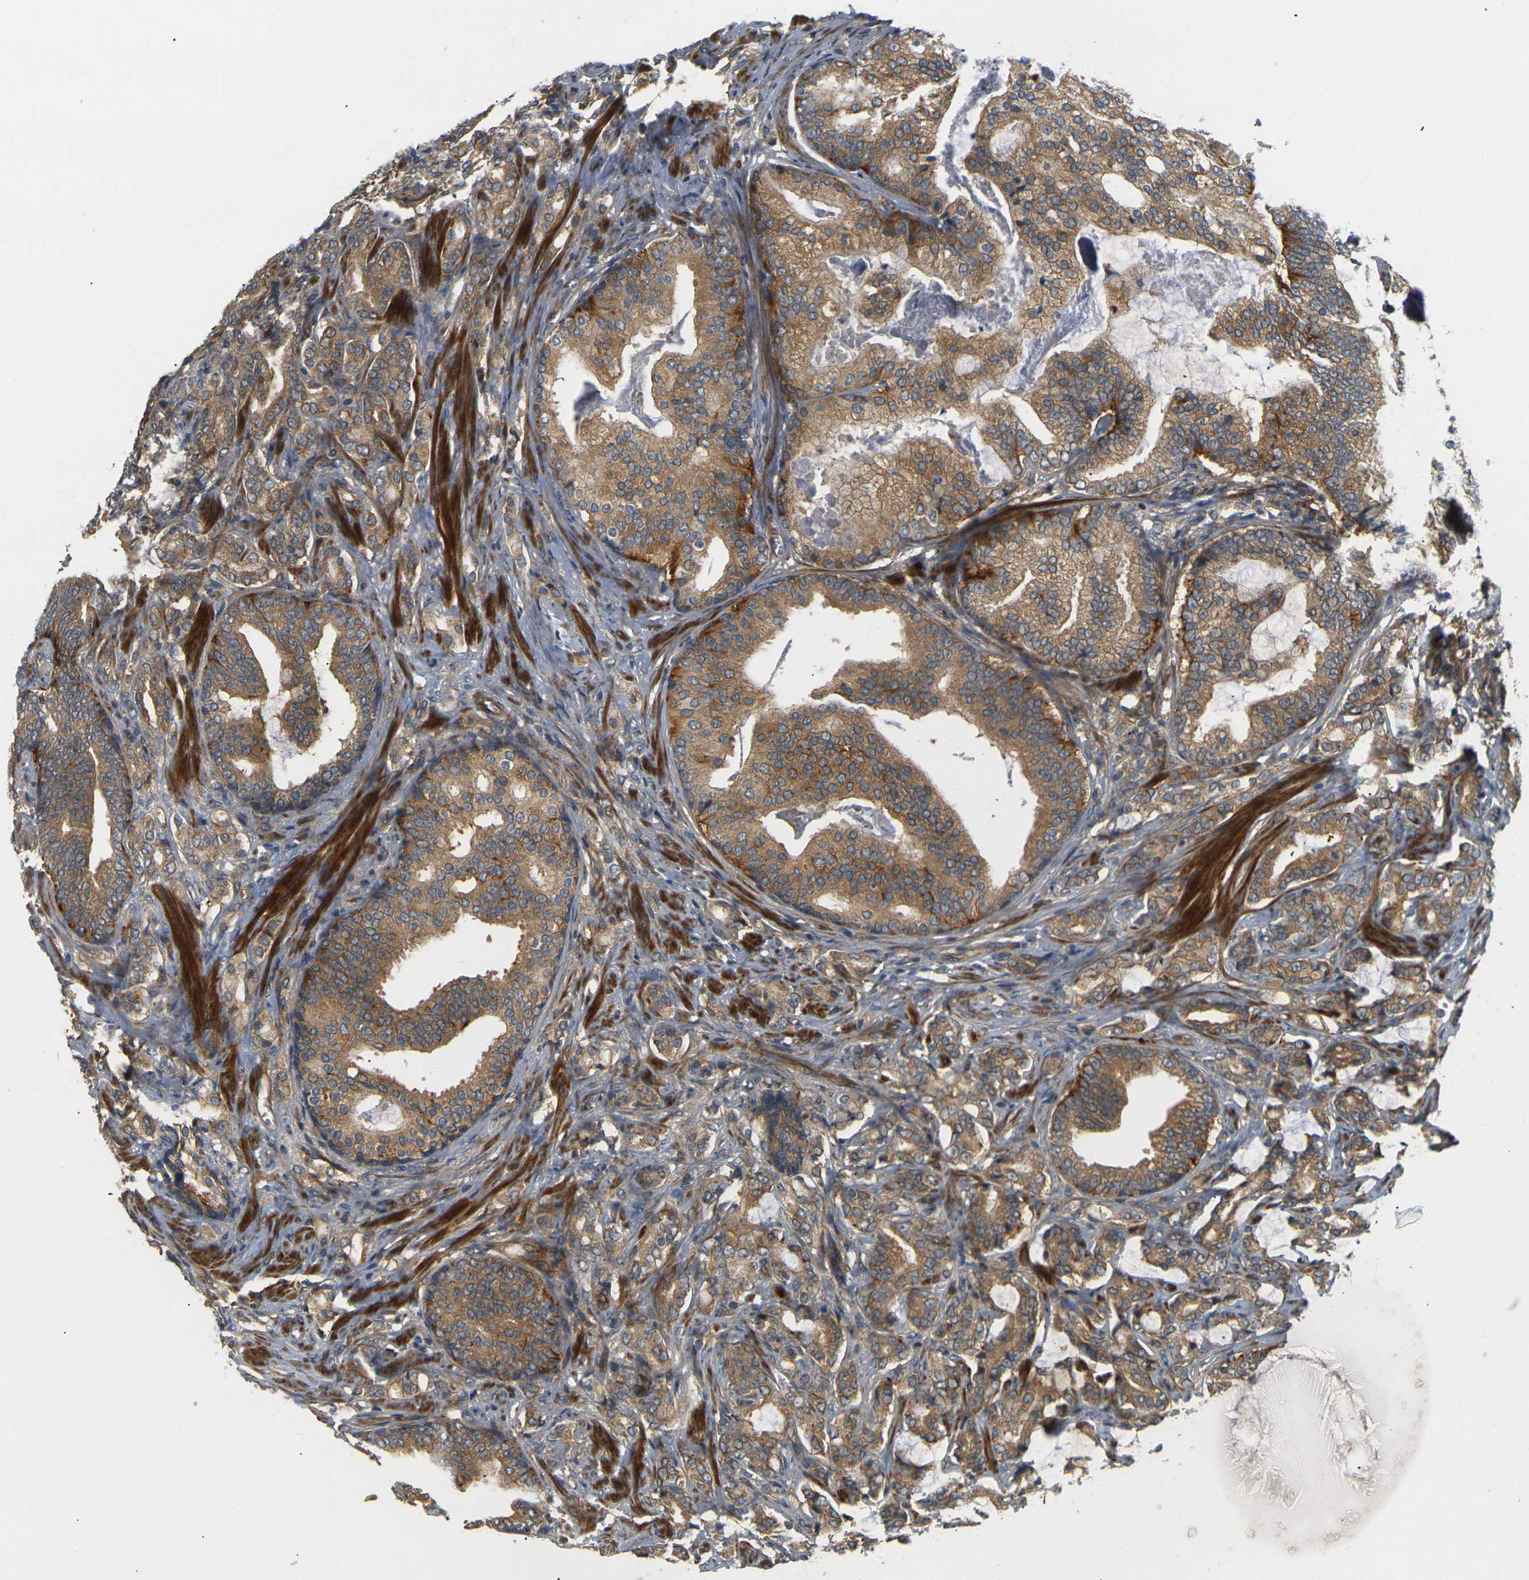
{"staining": {"intensity": "moderate", "quantity": ">75%", "location": "cytoplasmic/membranous"}, "tissue": "prostate cancer", "cell_type": "Tumor cells", "image_type": "cancer", "snomed": [{"axis": "morphology", "description": "Adenocarcinoma, Low grade"}, {"axis": "topography", "description": "Prostate"}], "caption": "The photomicrograph shows immunohistochemical staining of prostate cancer (adenocarcinoma (low-grade)). There is moderate cytoplasmic/membranous staining is appreciated in about >75% of tumor cells.", "gene": "LRCH3", "patient": {"sex": "male", "age": 58}}